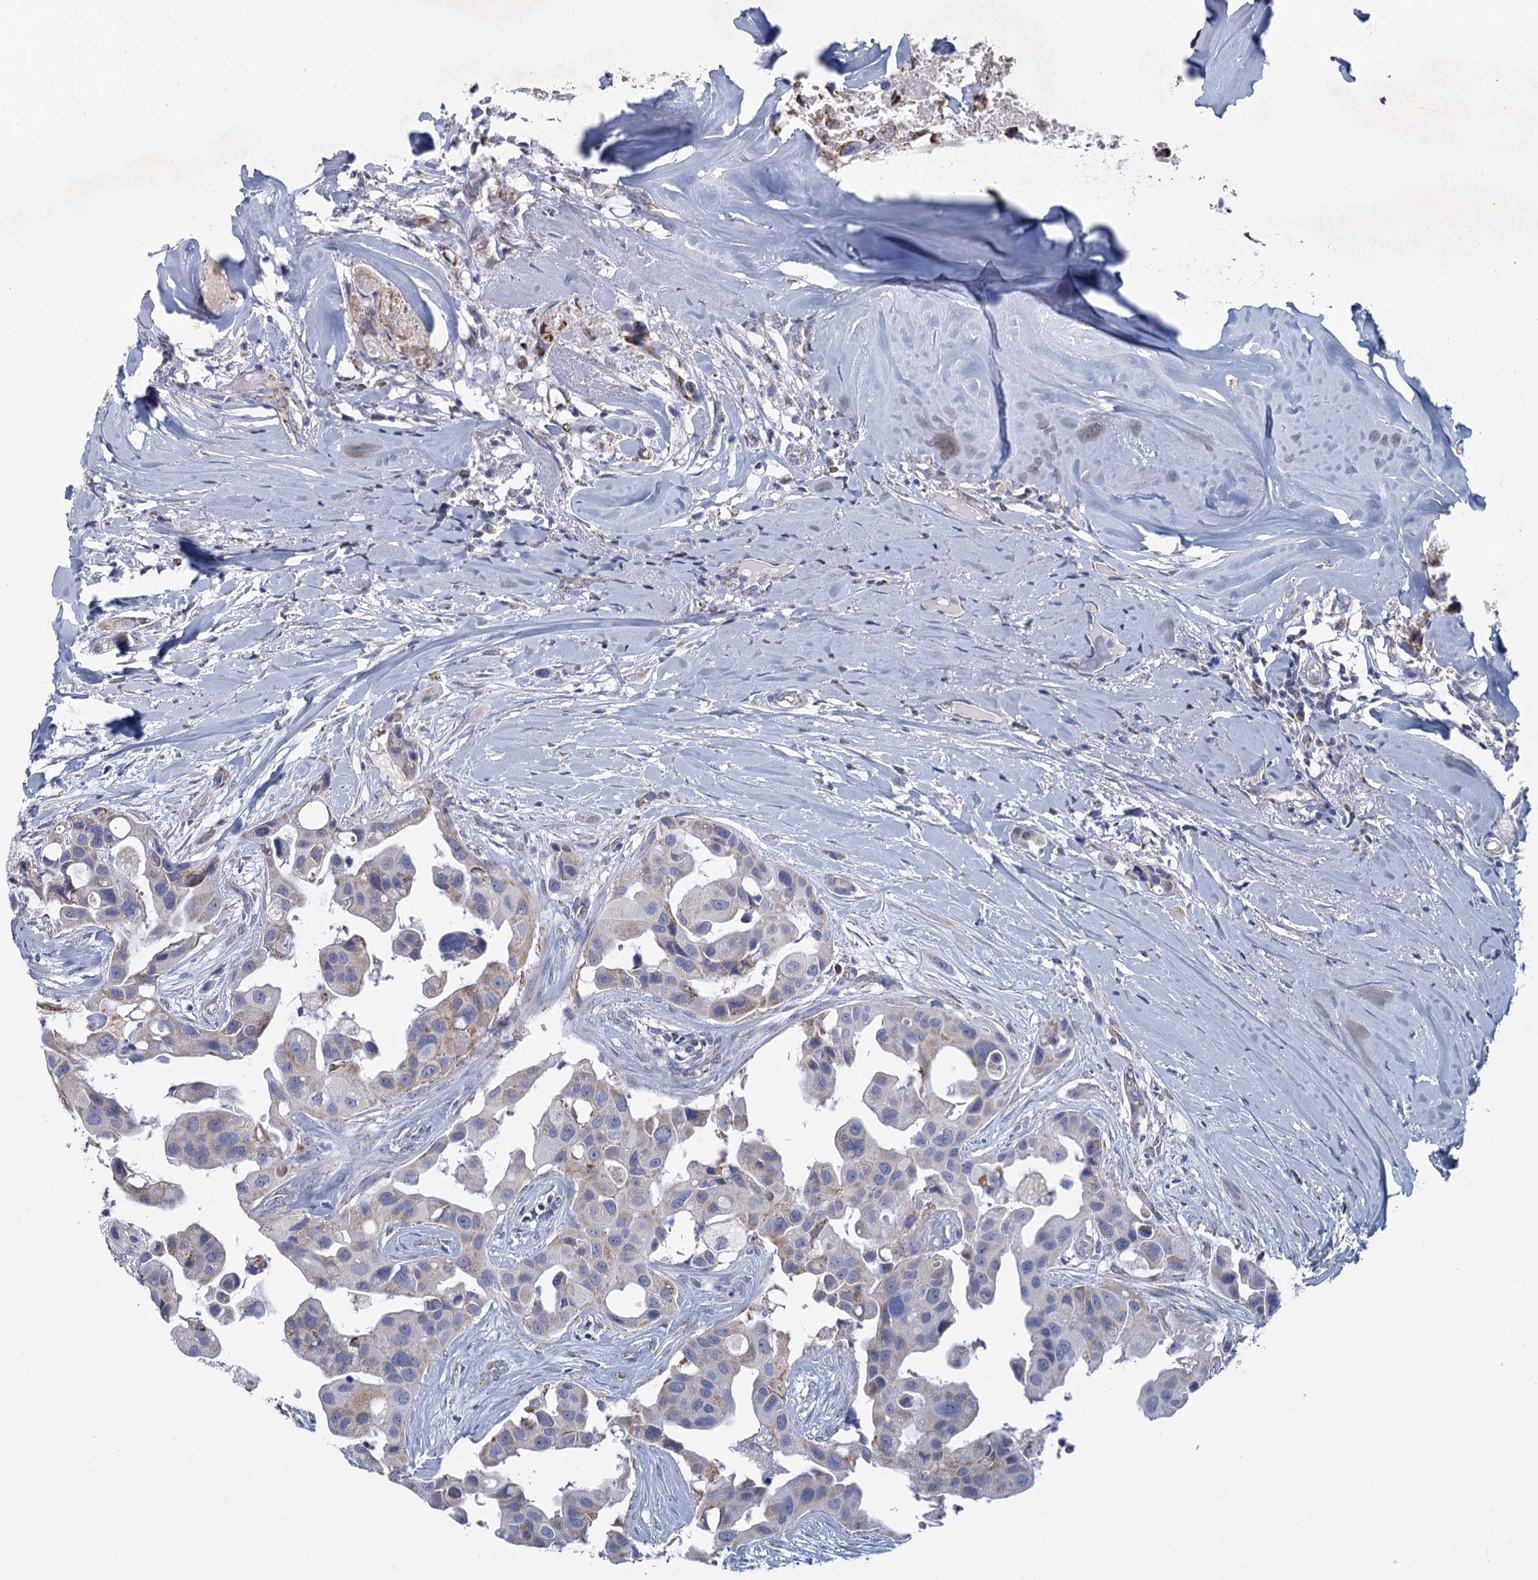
{"staining": {"intensity": "negative", "quantity": "none", "location": "none"}, "tissue": "head and neck cancer", "cell_type": "Tumor cells", "image_type": "cancer", "snomed": [{"axis": "morphology", "description": "Adenocarcinoma, NOS"}, {"axis": "morphology", "description": "Adenocarcinoma, metastatic, NOS"}, {"axis": "topography", "description": "Head-Neck"}], "caption": "This histopathology image is of metastatic adenocarcinoma (head and neck) stained with IHC to label a protein in brown with the nuclei are counter-stained blue. There is no staining in tumor cells.", "gene": "NDUFC2", "patient": {"sex": "male", "age": 75}}